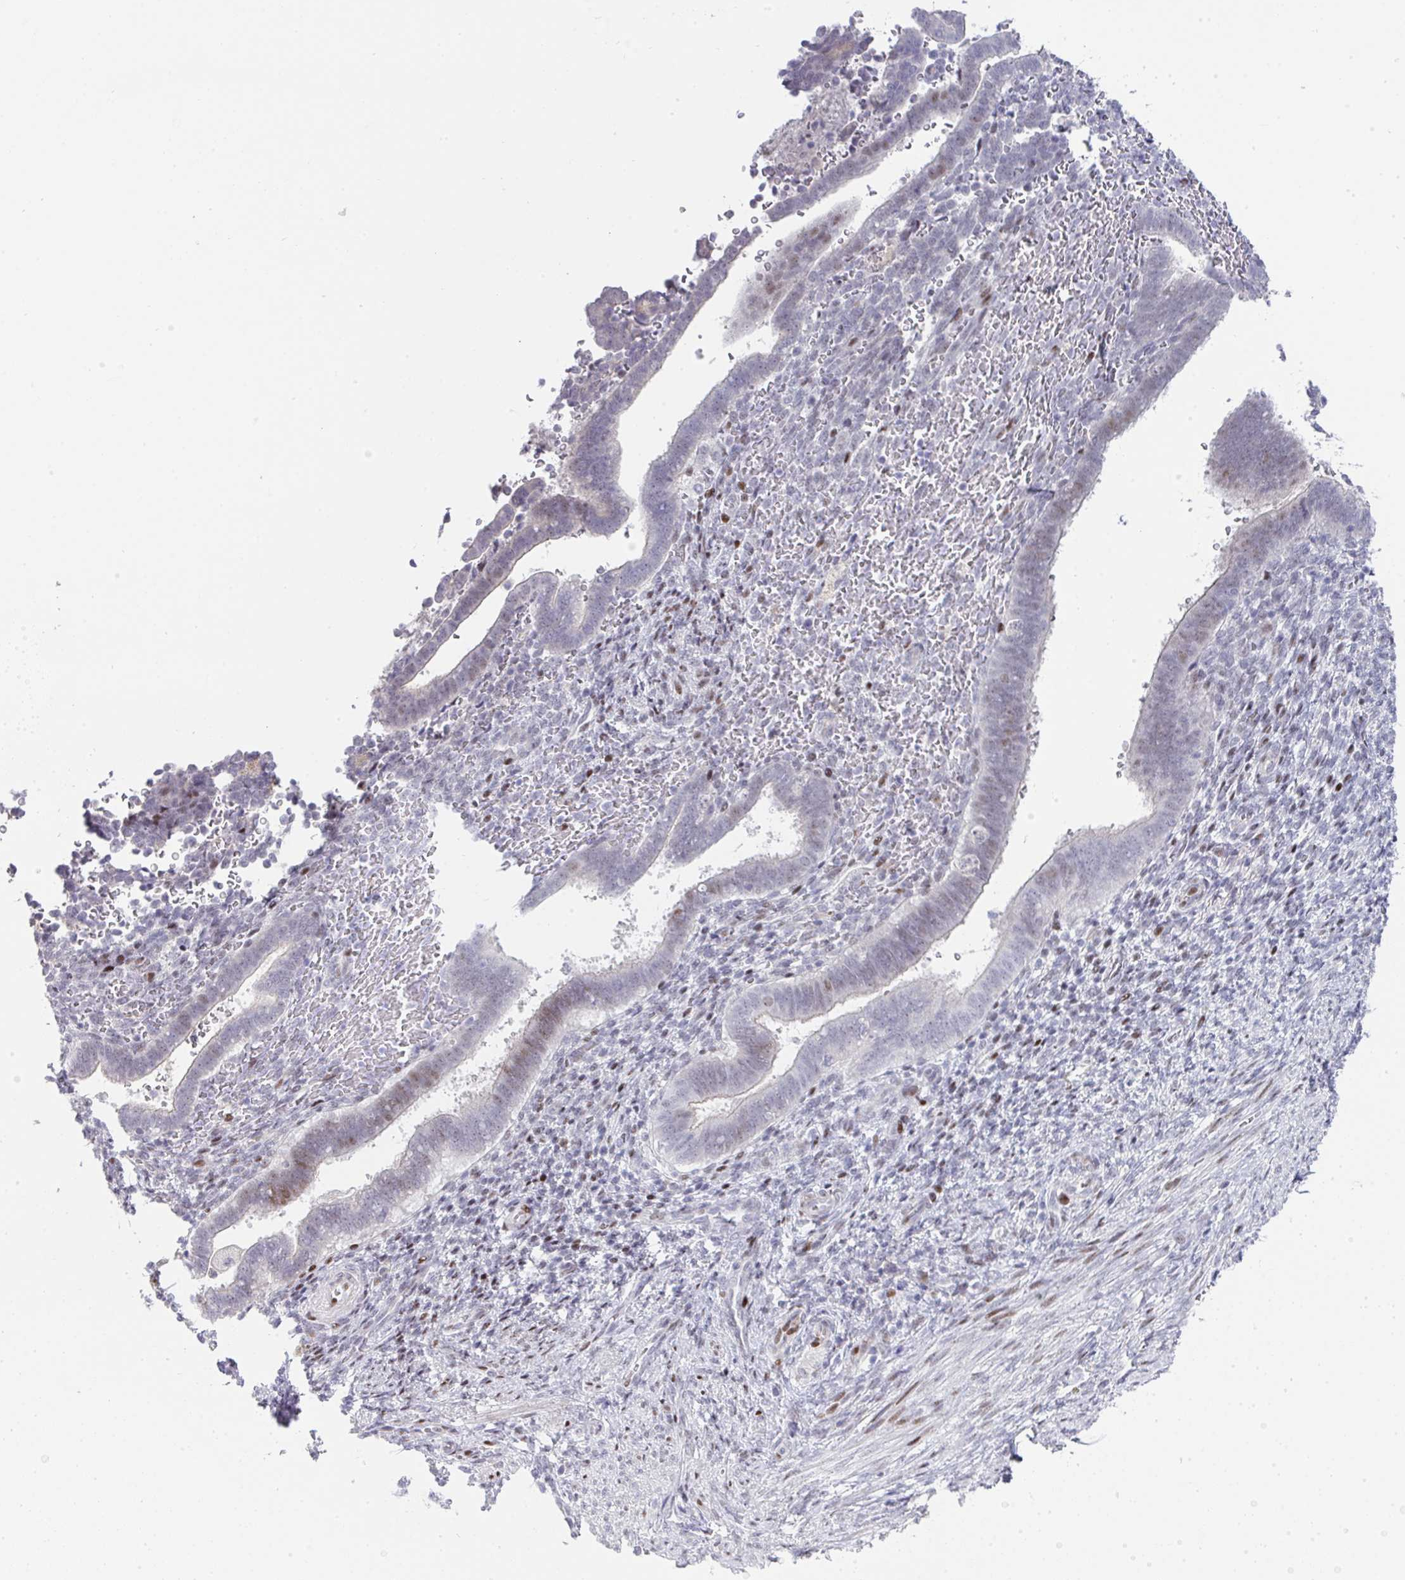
{"staining": {"intensity": "moderate", "quantity": "<25%", "location": "nuclear"}, "tissue": "endometrium", "cell_type": "Cells in endometrial stroma", "image_type": "normal", "snomed": [{"axis": "morphology", "description": "Normal tissue, NOS"}, {"axis": "topography", "description": "Endometrium"}], "caption": "This photomicrograph shows benign endometrium stained with immunohistochemistry to label a protein in brown. The nuclear of cells in endometrial stroma show moderate positivity for the protein. Nuclei are counter-stained blue.", "gene": "GALNT16", "patient": {"sex": "female", "age": 34}}